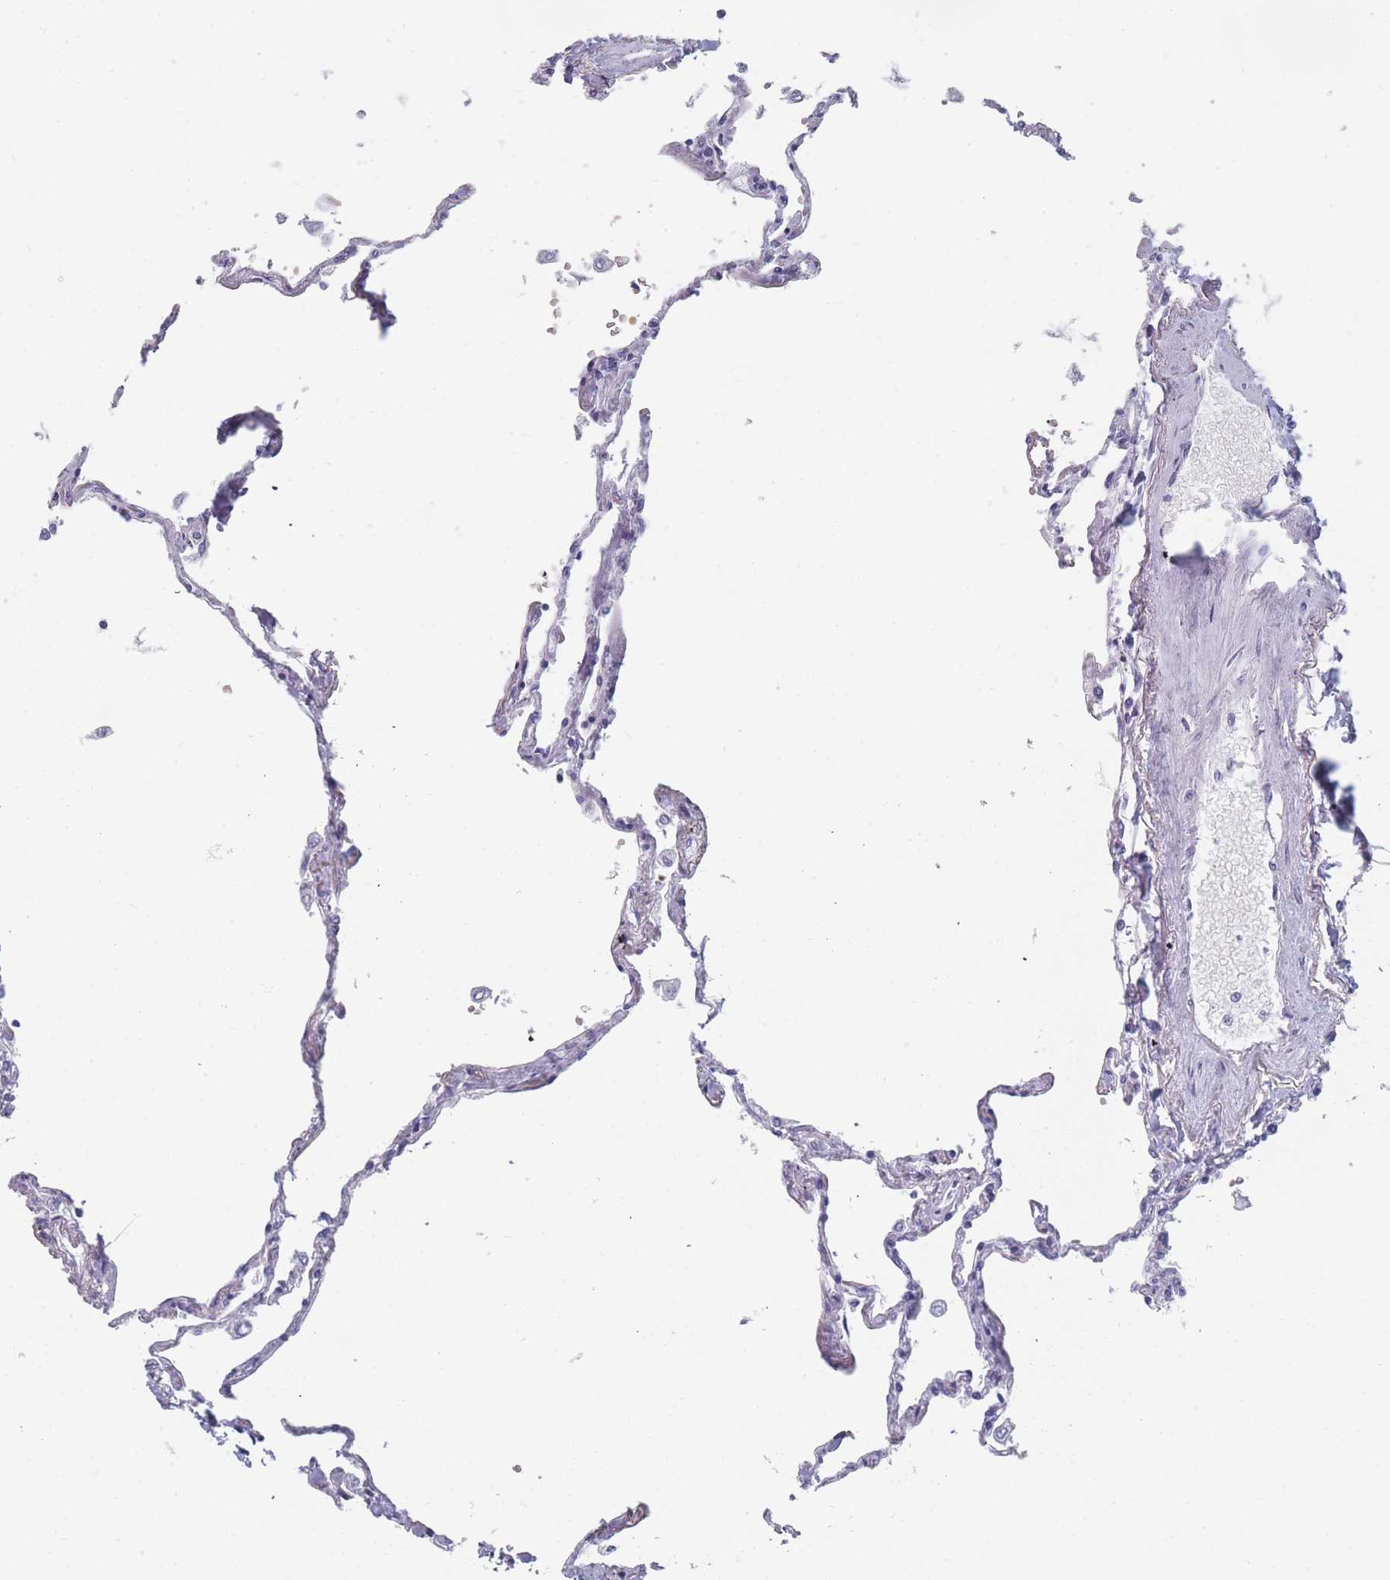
{"staining": {"intensity": "negative", "quantity": "none", "location": "none"}, "tissue": "lung", "cell_type": "Alveolar cells", "image_type": "normal", "snomed": [{"axis": "morphology", "description": "Normal tissue, NOS"}, {"axis": "topography", "description": "Lung"}], "caption": "Micrograph shows no significant protein staining in alveolar cells of unremarkable lung. Brightfield microscopy of immunohistochemistry (IHC) stained with DAB (3,3'-diaminobenzidine) (brown) and hematoxylin (blue), captured at high magnification.", "gene": "OR5D16", "patient": {"sex": "female", "age": 67}}